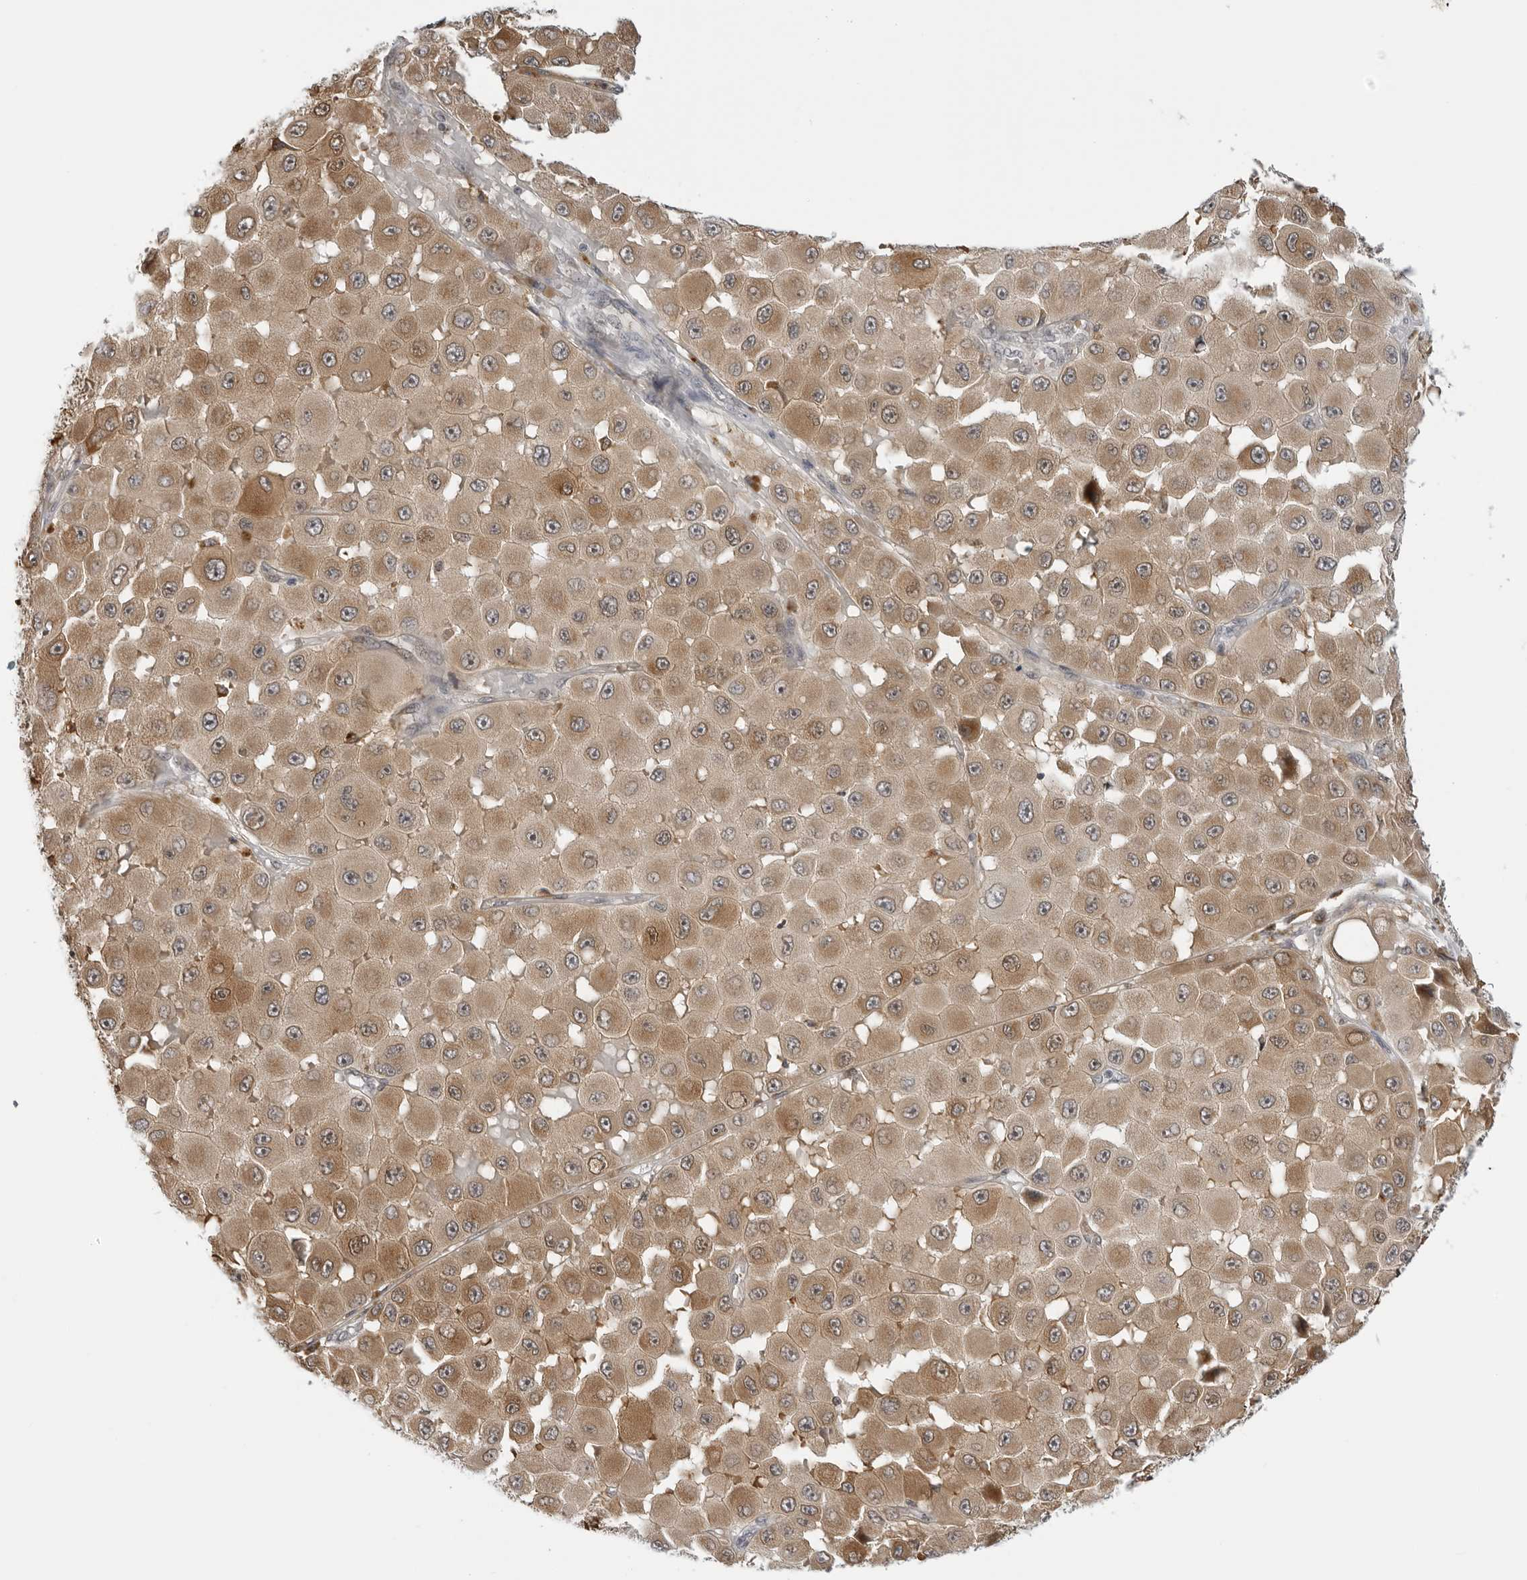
{"staining": {"intensity": "moderate", "quantity": ">75%", "location": "cytoplasmic/membranous"}, "tissue": "melanoma", "cell_type": "Tumor cells", "image_type": "cancer", "snomed": [{"axis": "morphology", "description": "Malignant melanoma, NOS"}, {"axis": "topography", "description": "Skin"}], "caption": "Melanoma stained for a protein displays moderate cytoplasmic/membranous positivity in tumor cells.", "gene": "SUGCT", "patient": {"sex": "female", "age": 81}}